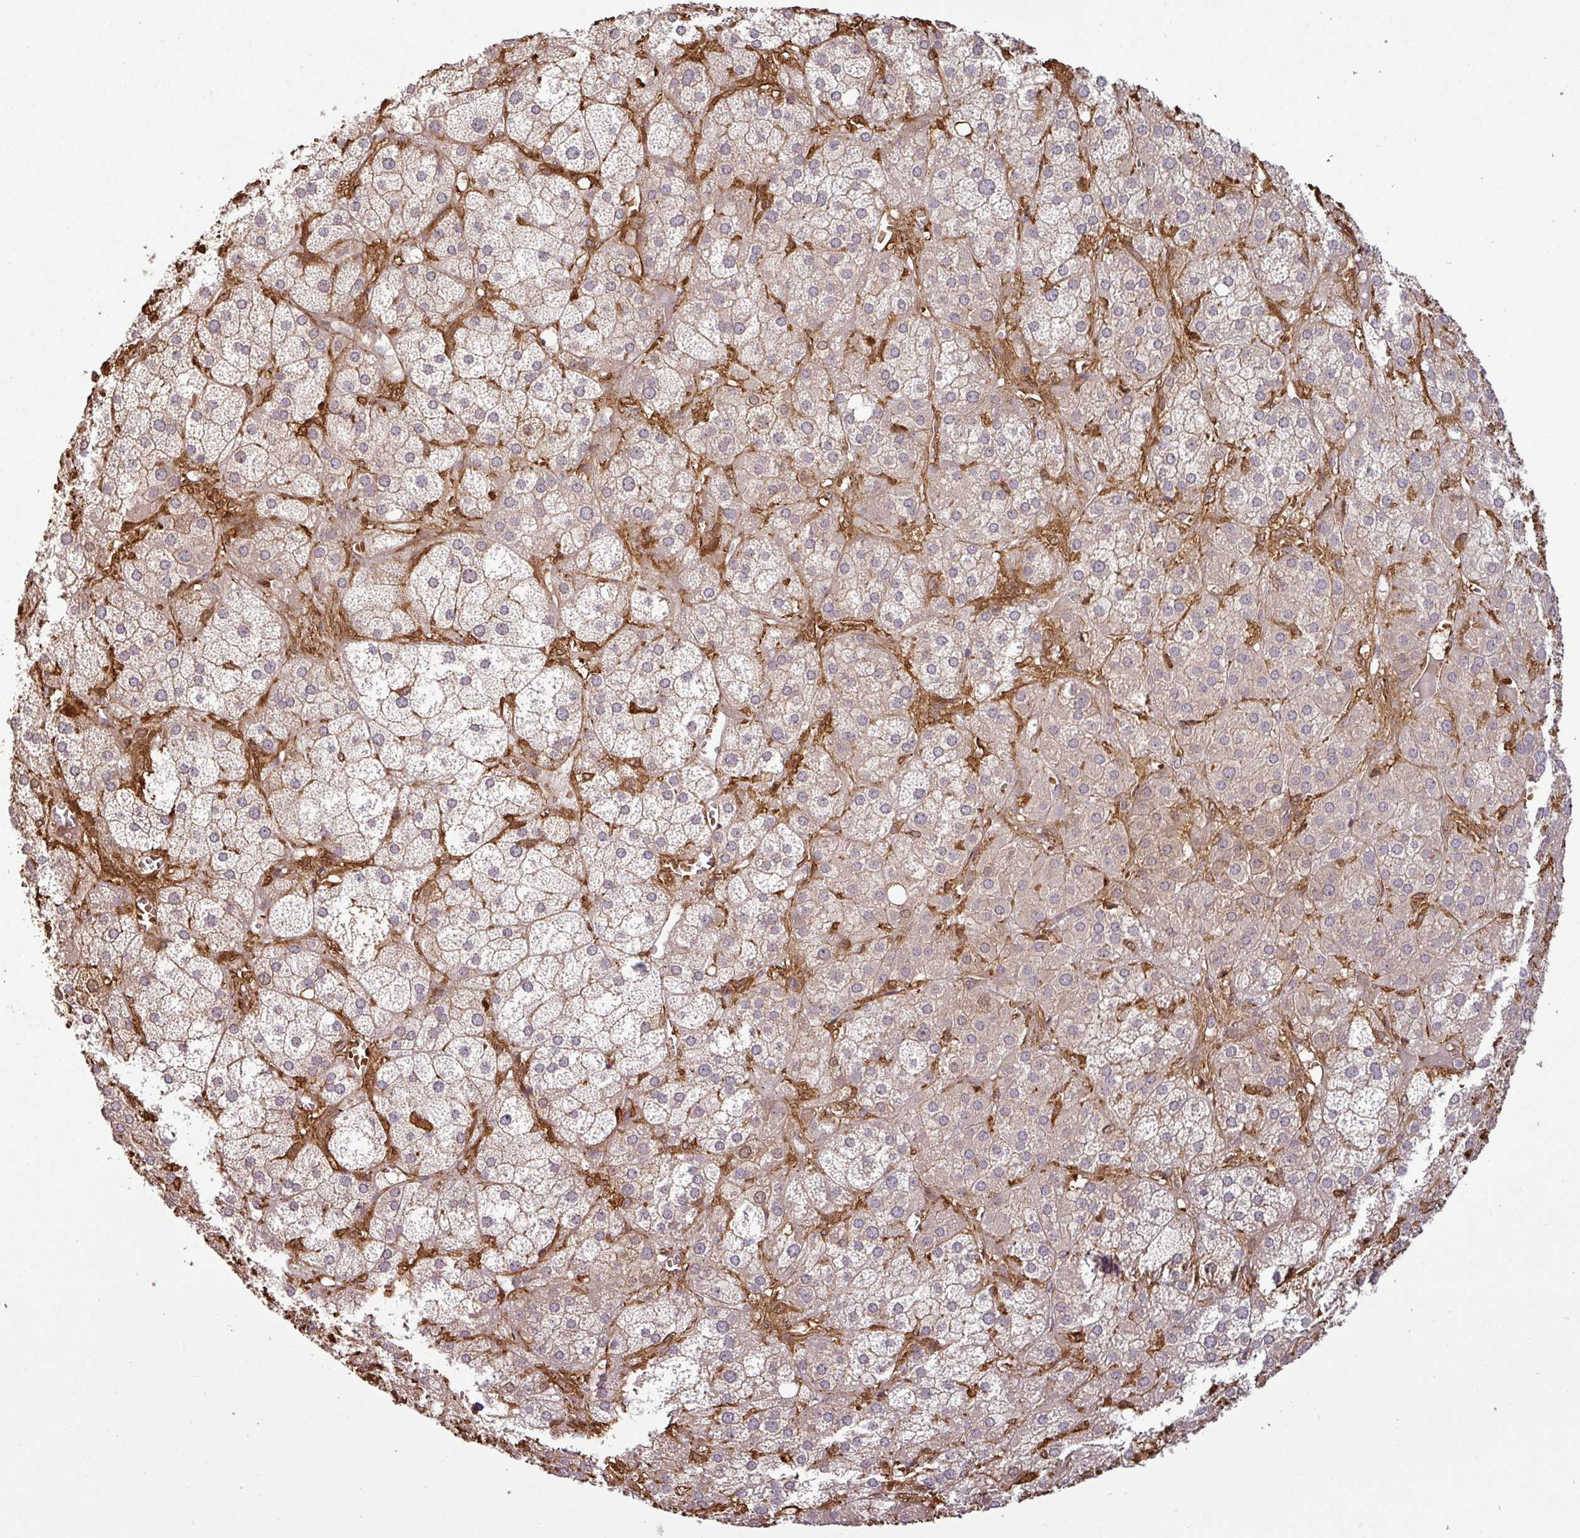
{"staining": {"intensity": "weak", "quantity": "25%-75%", "location": "cytoplasmic/membranous"}, "tissue": "adrenal gland", "cell_type": "Glandular cells", "image_type": "normal", "snomed": [{"axis": "morphology", "description": "Normal tissue, NOS"}, {"axis": "topography", "description": "Adrenal gland"}], "caption": "Immunohistochemical staining of benign adrenal gland displays weak cytoplasmic/membranous protein expression in approximately 25%-75% of glandular cells.", "gene": "MAP3K6", "patient": {"sex": "female", "age": 61}}